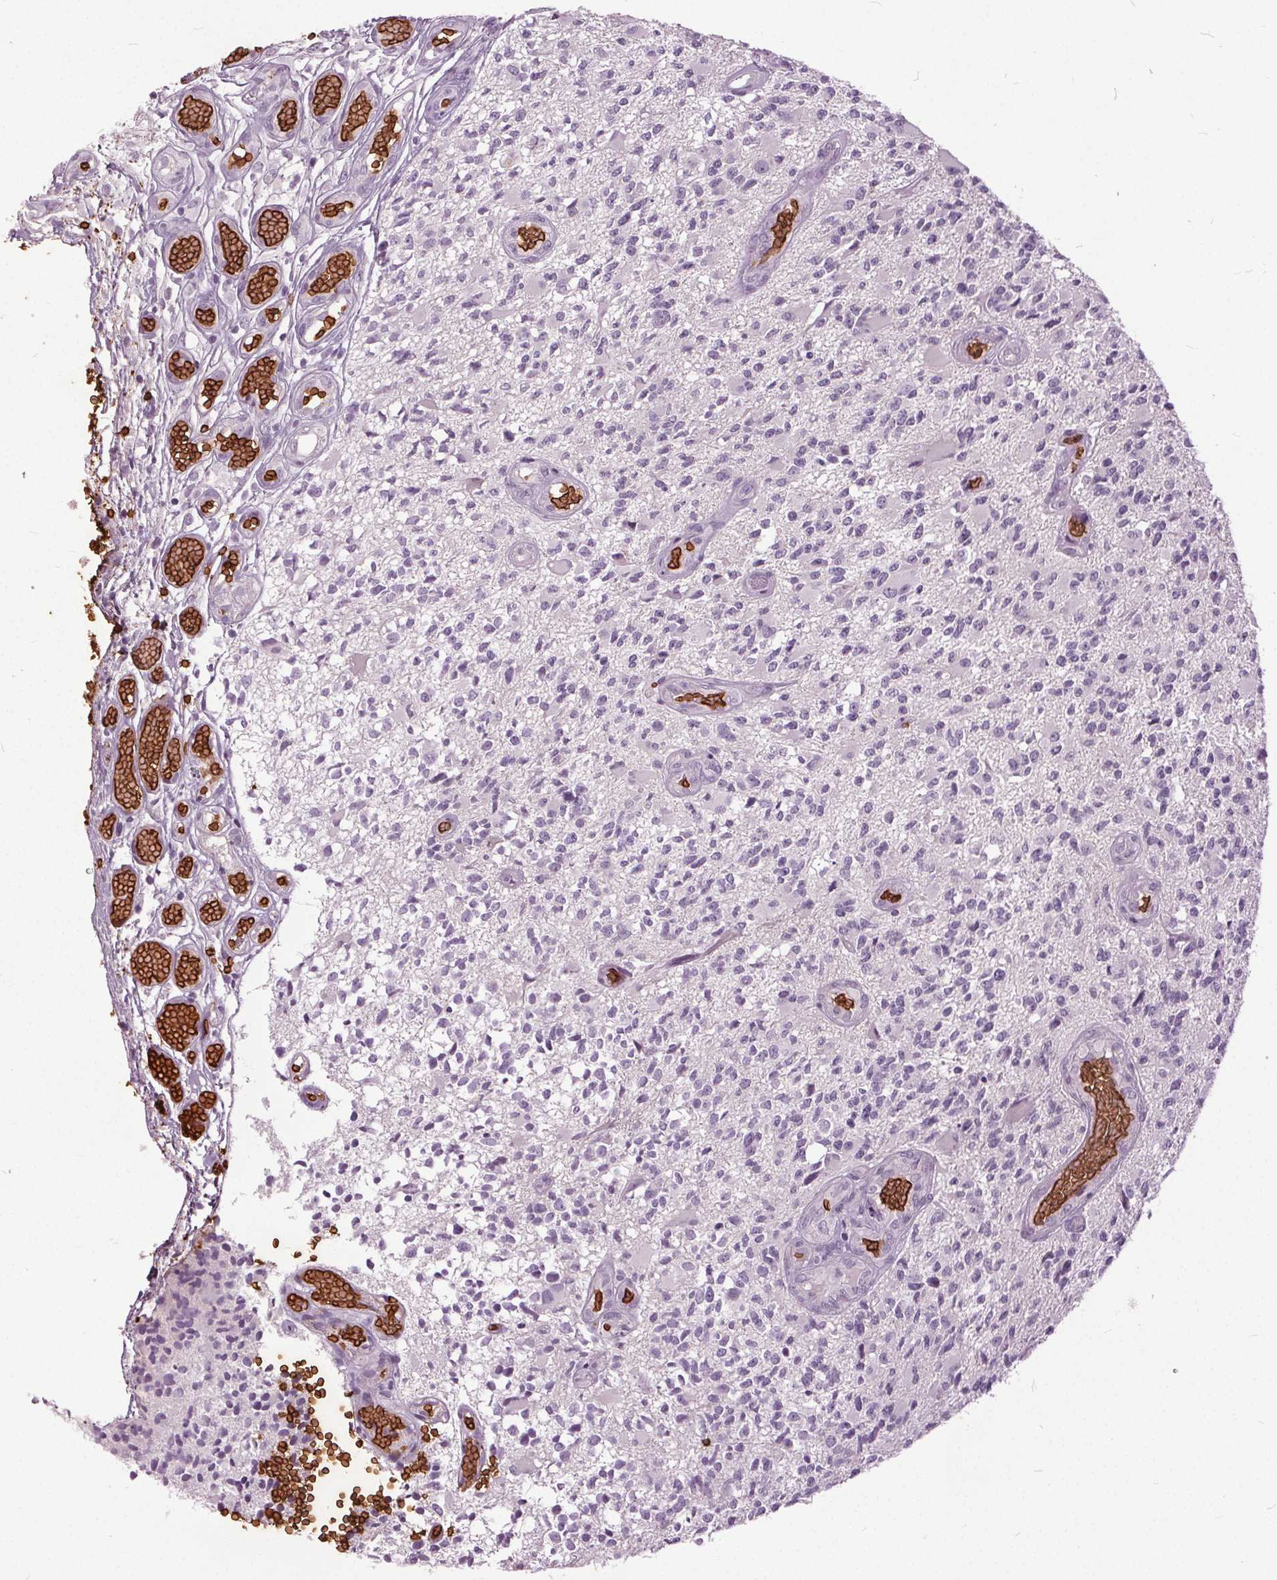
{"staining": {"intensity": "negative", "quantity": "none", "location": "none"}, "tissue": "glioma", "cell_type": "Tumor cells", "image_type": "cancer", "snomed": [{"axis": "morphology", "description": "Glioma, malignant, High grade"}, {"axis": "topography", "description": "Brain"}], "caption": "Immunohistochemical staining of human glioma shows no significant staining in tumor cells.", "gene": "SLC4A1", "patient": {"sex": "female", "age": 63}}